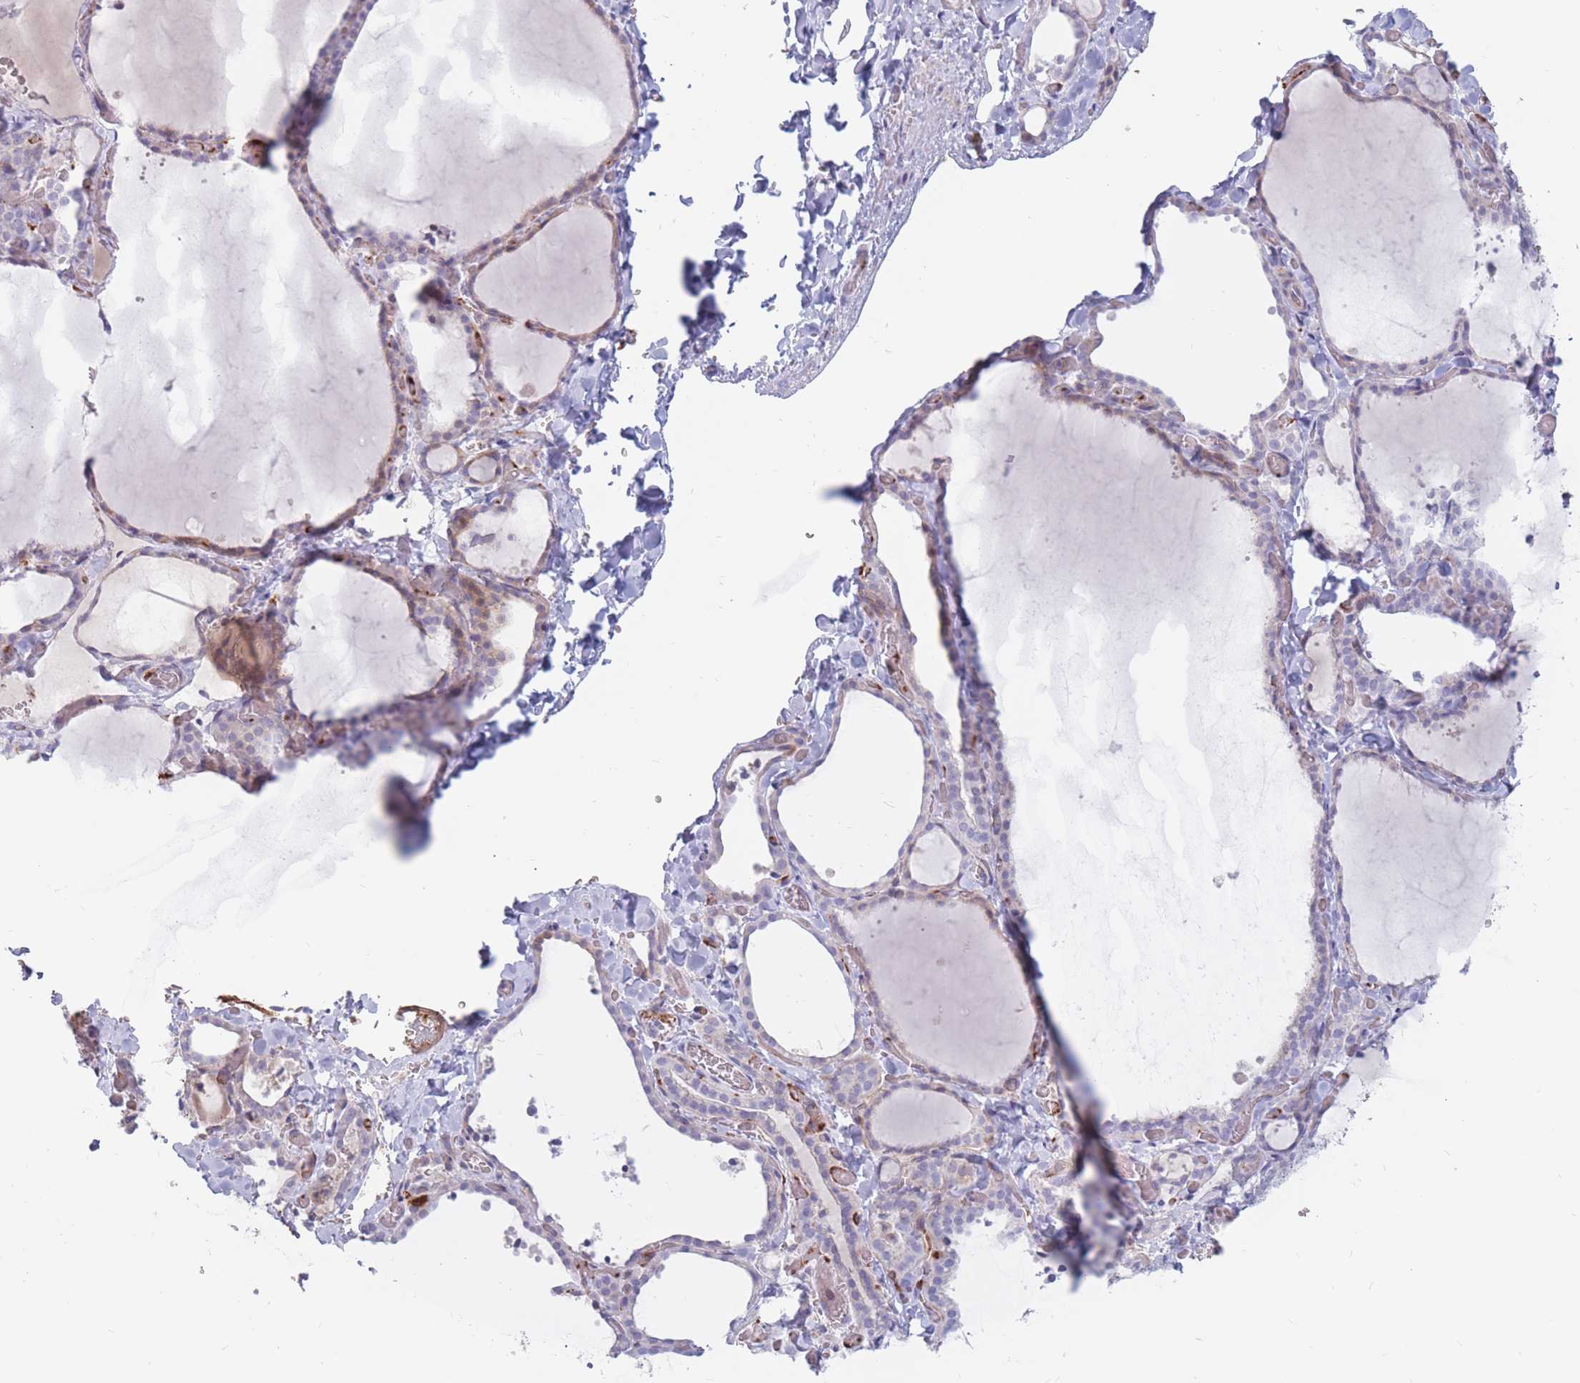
{"staining": {"intensity": "weak", "quantity": "<25%", "location": "cytoplasmic/membranous"}, "tissue": "thyroid gland", "cell_type": "Glandular cells", "image_type": "normal", "snomed": [{"axis": "morphology", "description": "Normal tissue, NOS"}, {"axis": "topography", "description": "Thyroid gland"}], "caption": "This is an IHC histopathology image of unremarkable thyroid gland. There is no staining in glandular cells.", "gene": "PTGDR", "patient": {"sex": "female", "age": 22}}